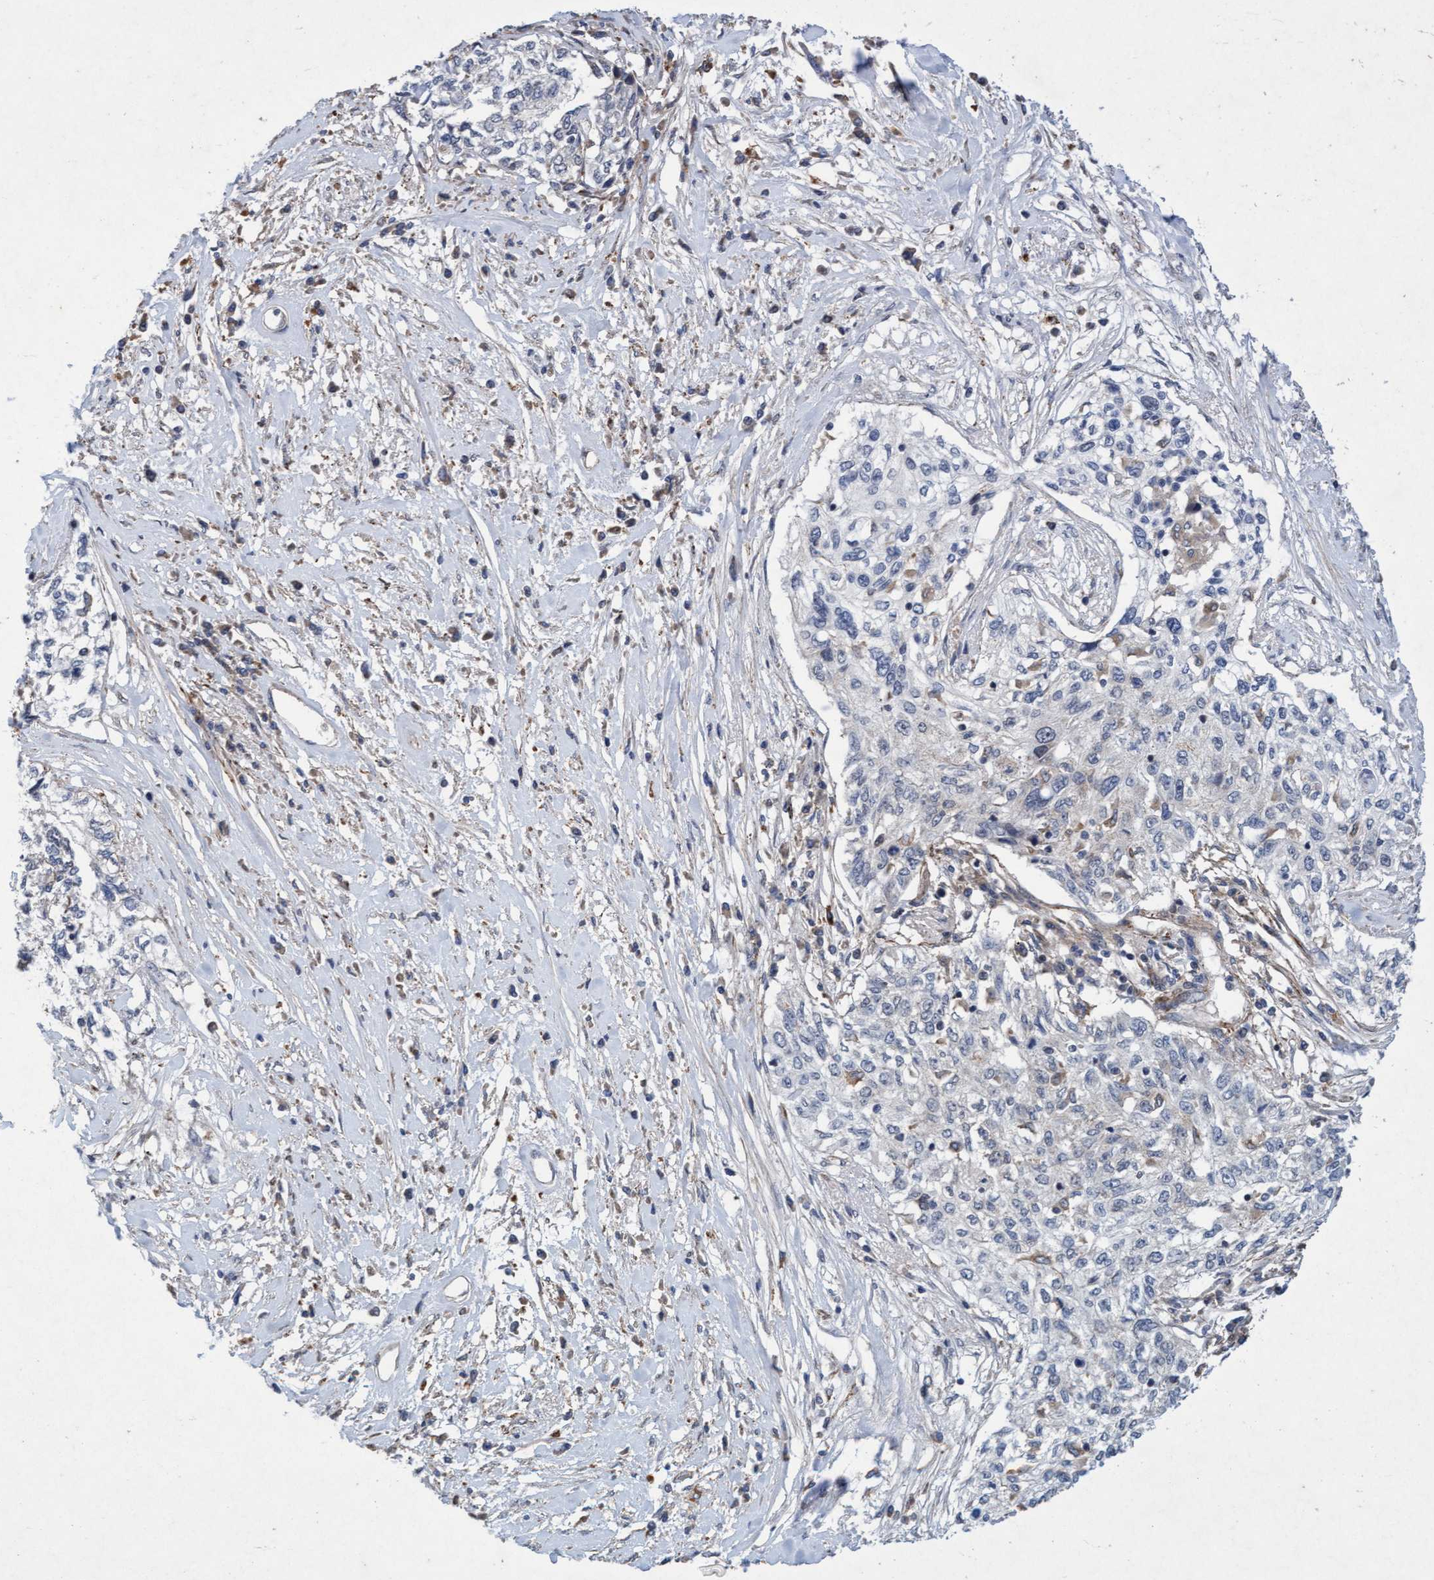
{"staining": {"intensity": "negative", "quantity": "none", "location": "none"}, "tissue": "cervical cancer", "cell_type": "Tumor cells", "image_type": "cancer", "snomed": [{"axis": "morphology", "description": "Squamous cell carcinoma, NOS"}, {"axis": "topography", "description": "Cervix"}], "caption": "Human cervical cancer (squamous cell carcinoma) stained for a protein using immunohistochemistry reveals no positivity in tumor cells.", "gene": "TMEM70", "patient": {"sex": "female", "age": 57}}